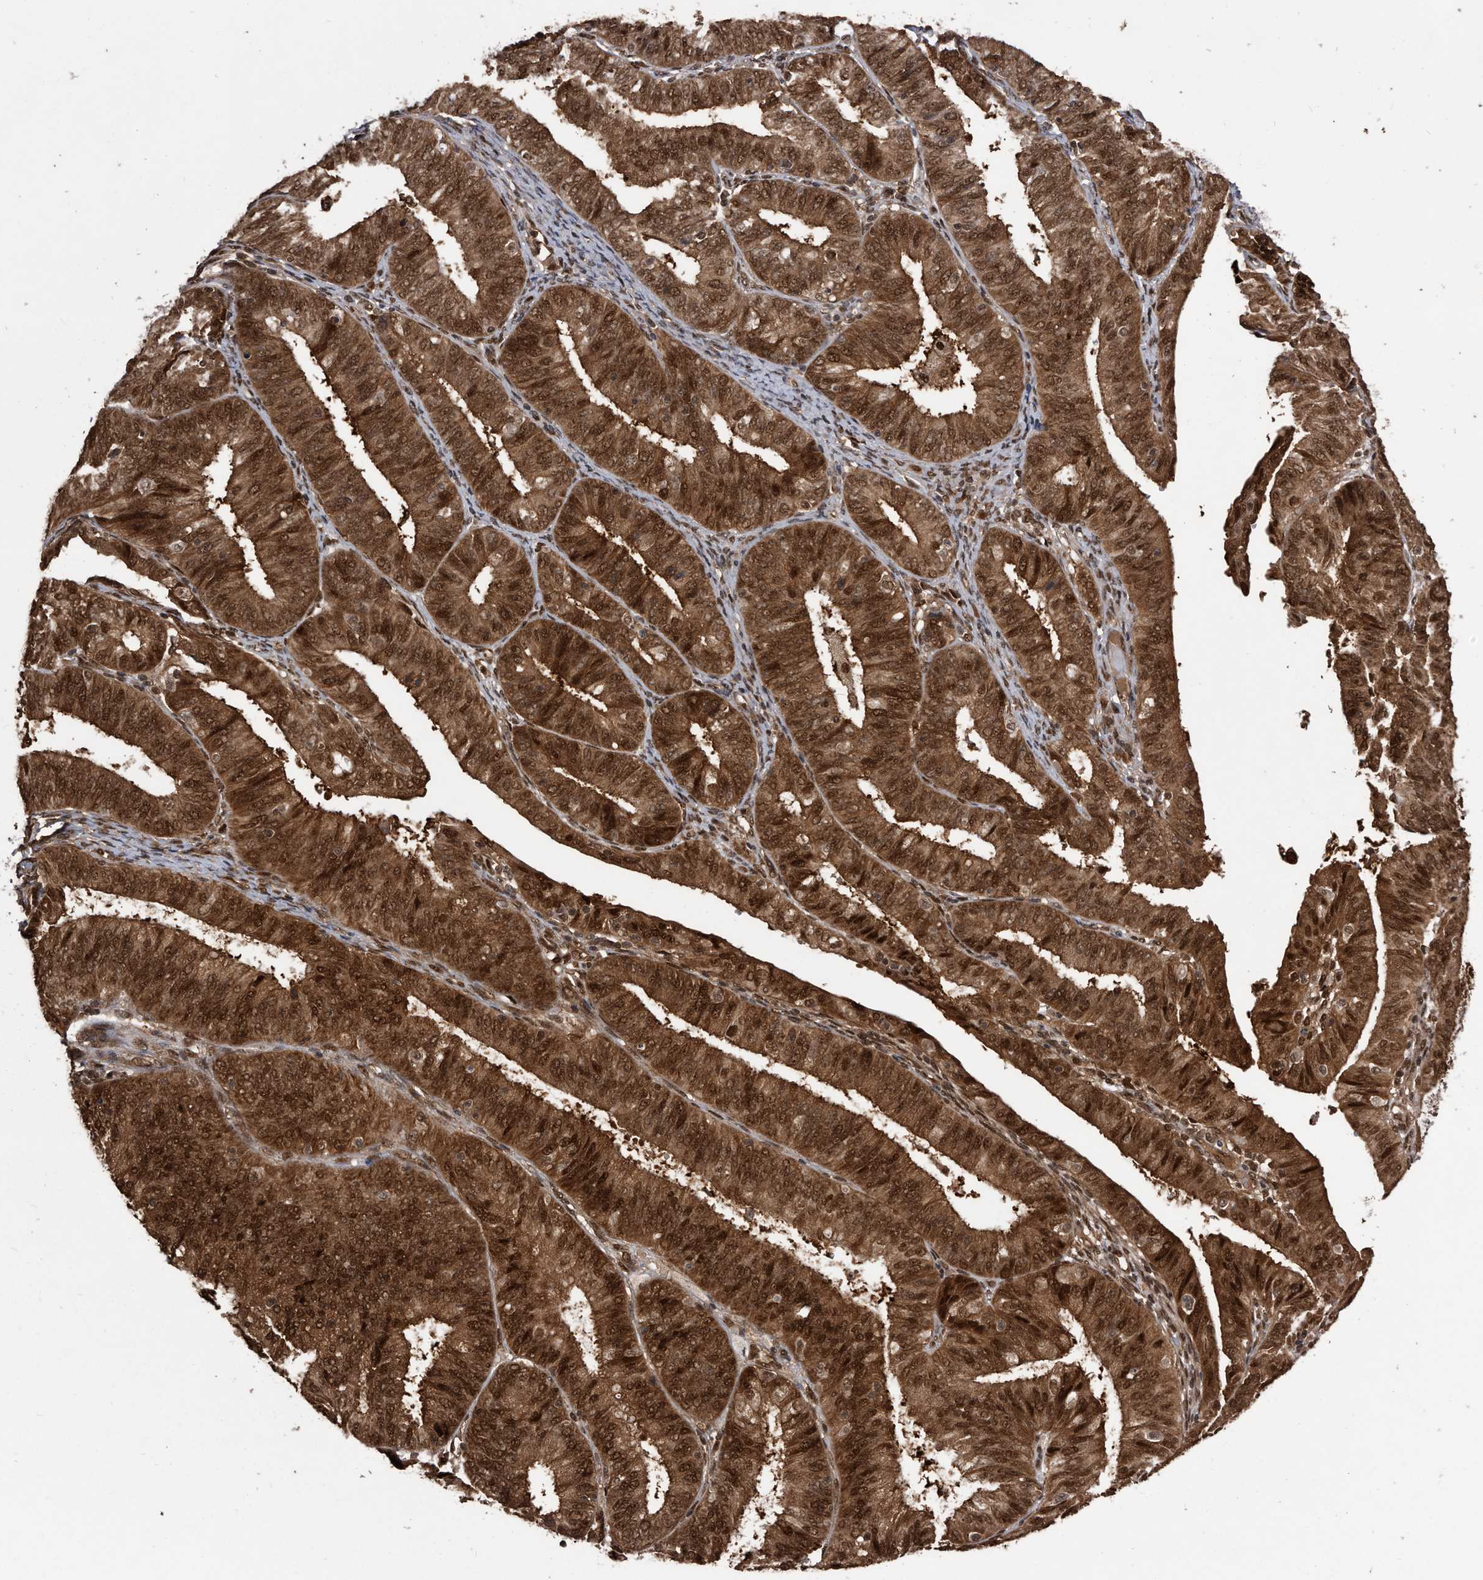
{"staining": {"intensity": "strong", "quantity": ">75%", "location": "cytoplasmic/membranous,nuclear"}, "tissue": "endometrial cancer", "cell_type": "Tumor cells", "image_type": "cancer", "snomed": [{"axis": "morphology", "description": "Adenocarcinoma, NOS"}, {"axis": "topography", "description": "Endometrium"}], "caption": "Immunohistochemistry (IHC) photomicrograph of human endometrial cancer (adenocarcinoma) stained for a protein (brown), which displays high levels of strong cytoplasmic/membranous and nuclear staining in about >75% of tumor cells.", "gene": "RAD23B", "patient": {"sex": "female", "age": 51}}